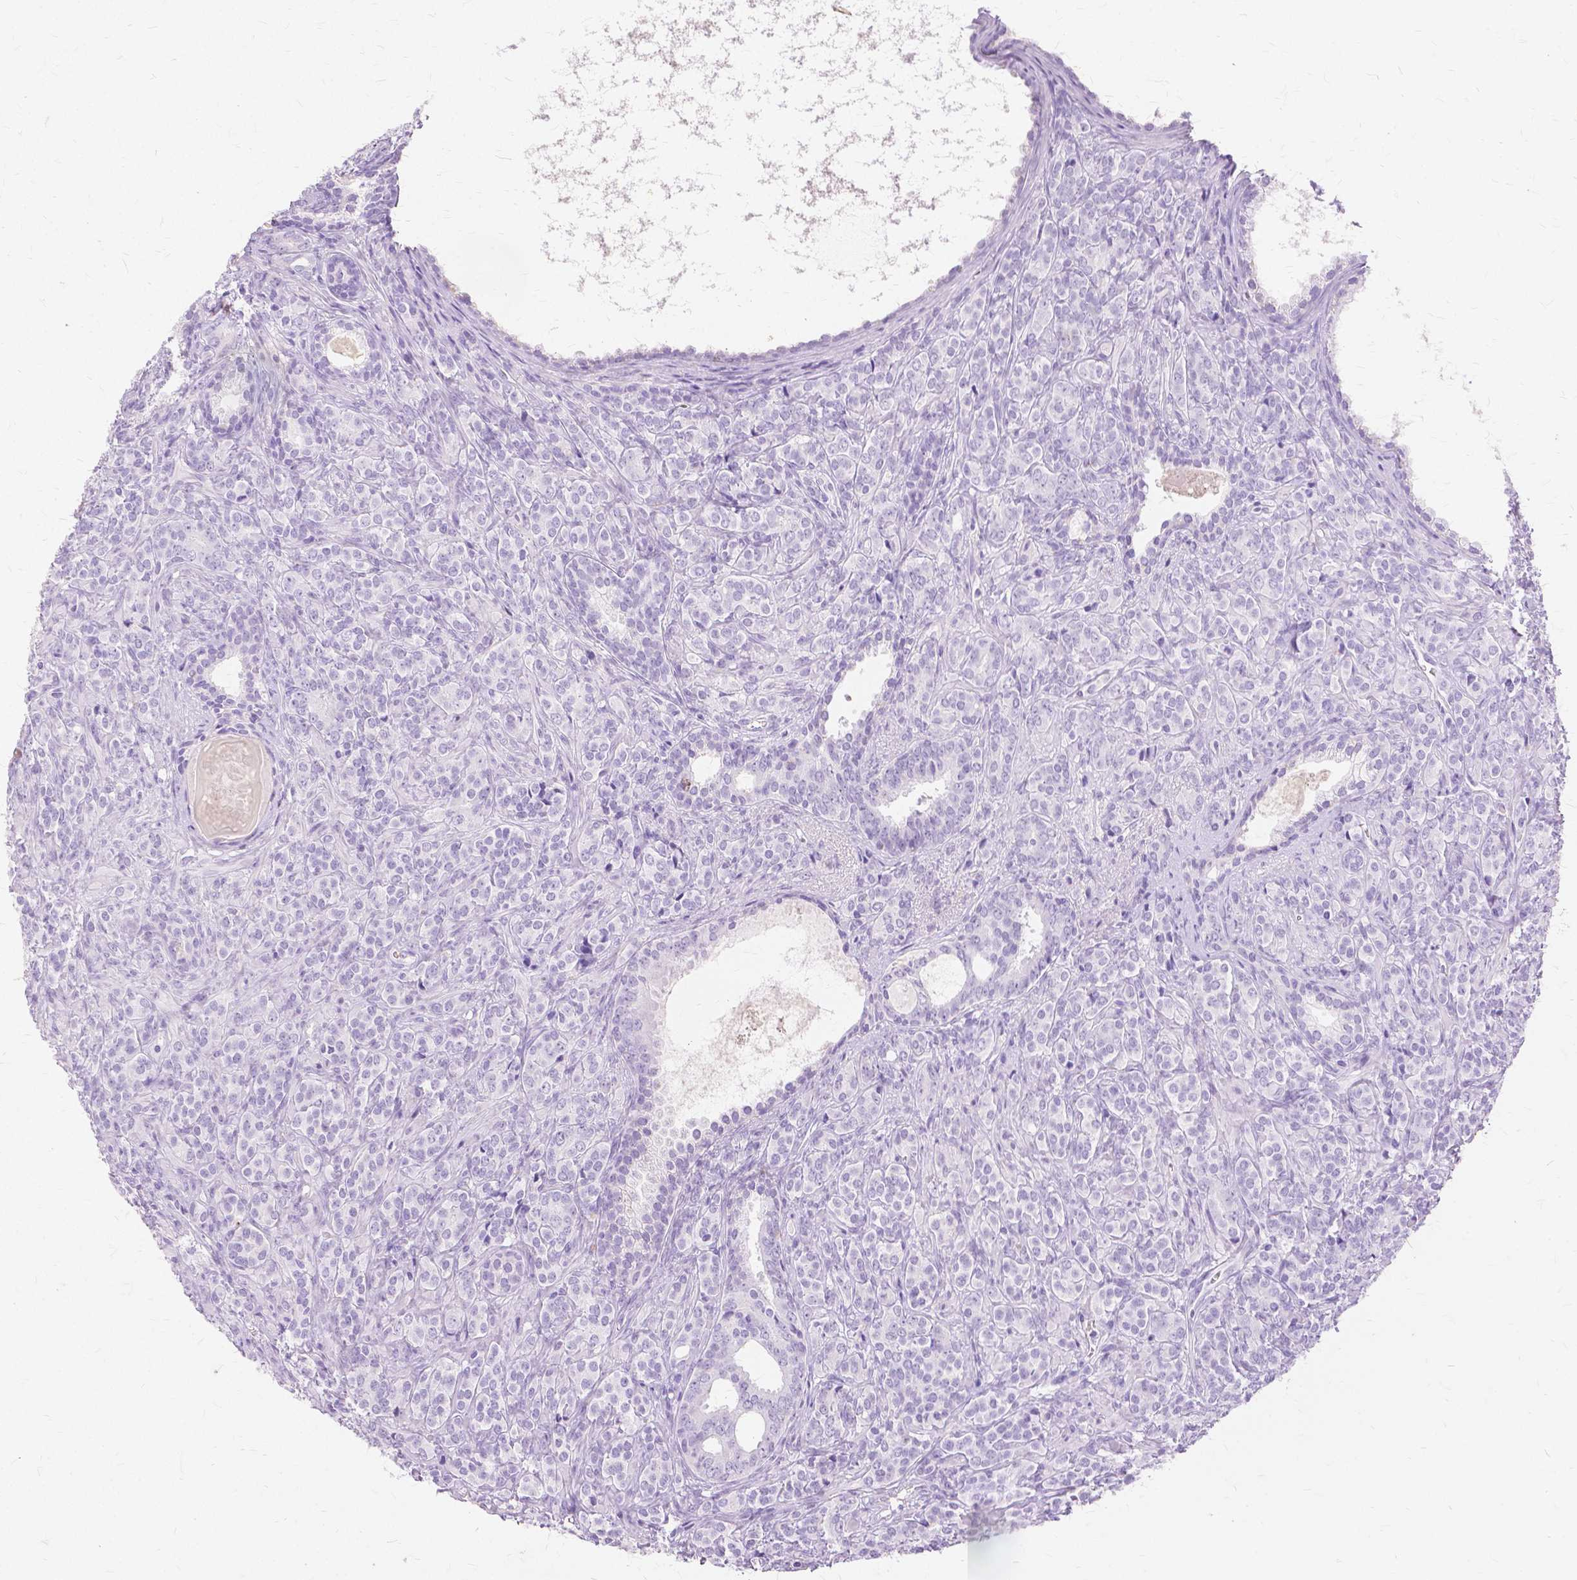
{"staining": {"intensity": "negative", "quantity": "none", "location": "none"}, "tissue": "prostate cancer", "cell_type": "Tumor cells", "image_type": "cancer", "snomed": [{"axis": "morphology", "description": "Adenocarcinoma, High grade"}, {"axis": "topography", "description": "Prostate"}], "caption": "Tumor cells show no significant protein expression in high-grade adenocarcinoma (prostate). Nuclei are stained in blue.", "gene": "TGM1", "patient": {"sex": "male", "age": 84}}